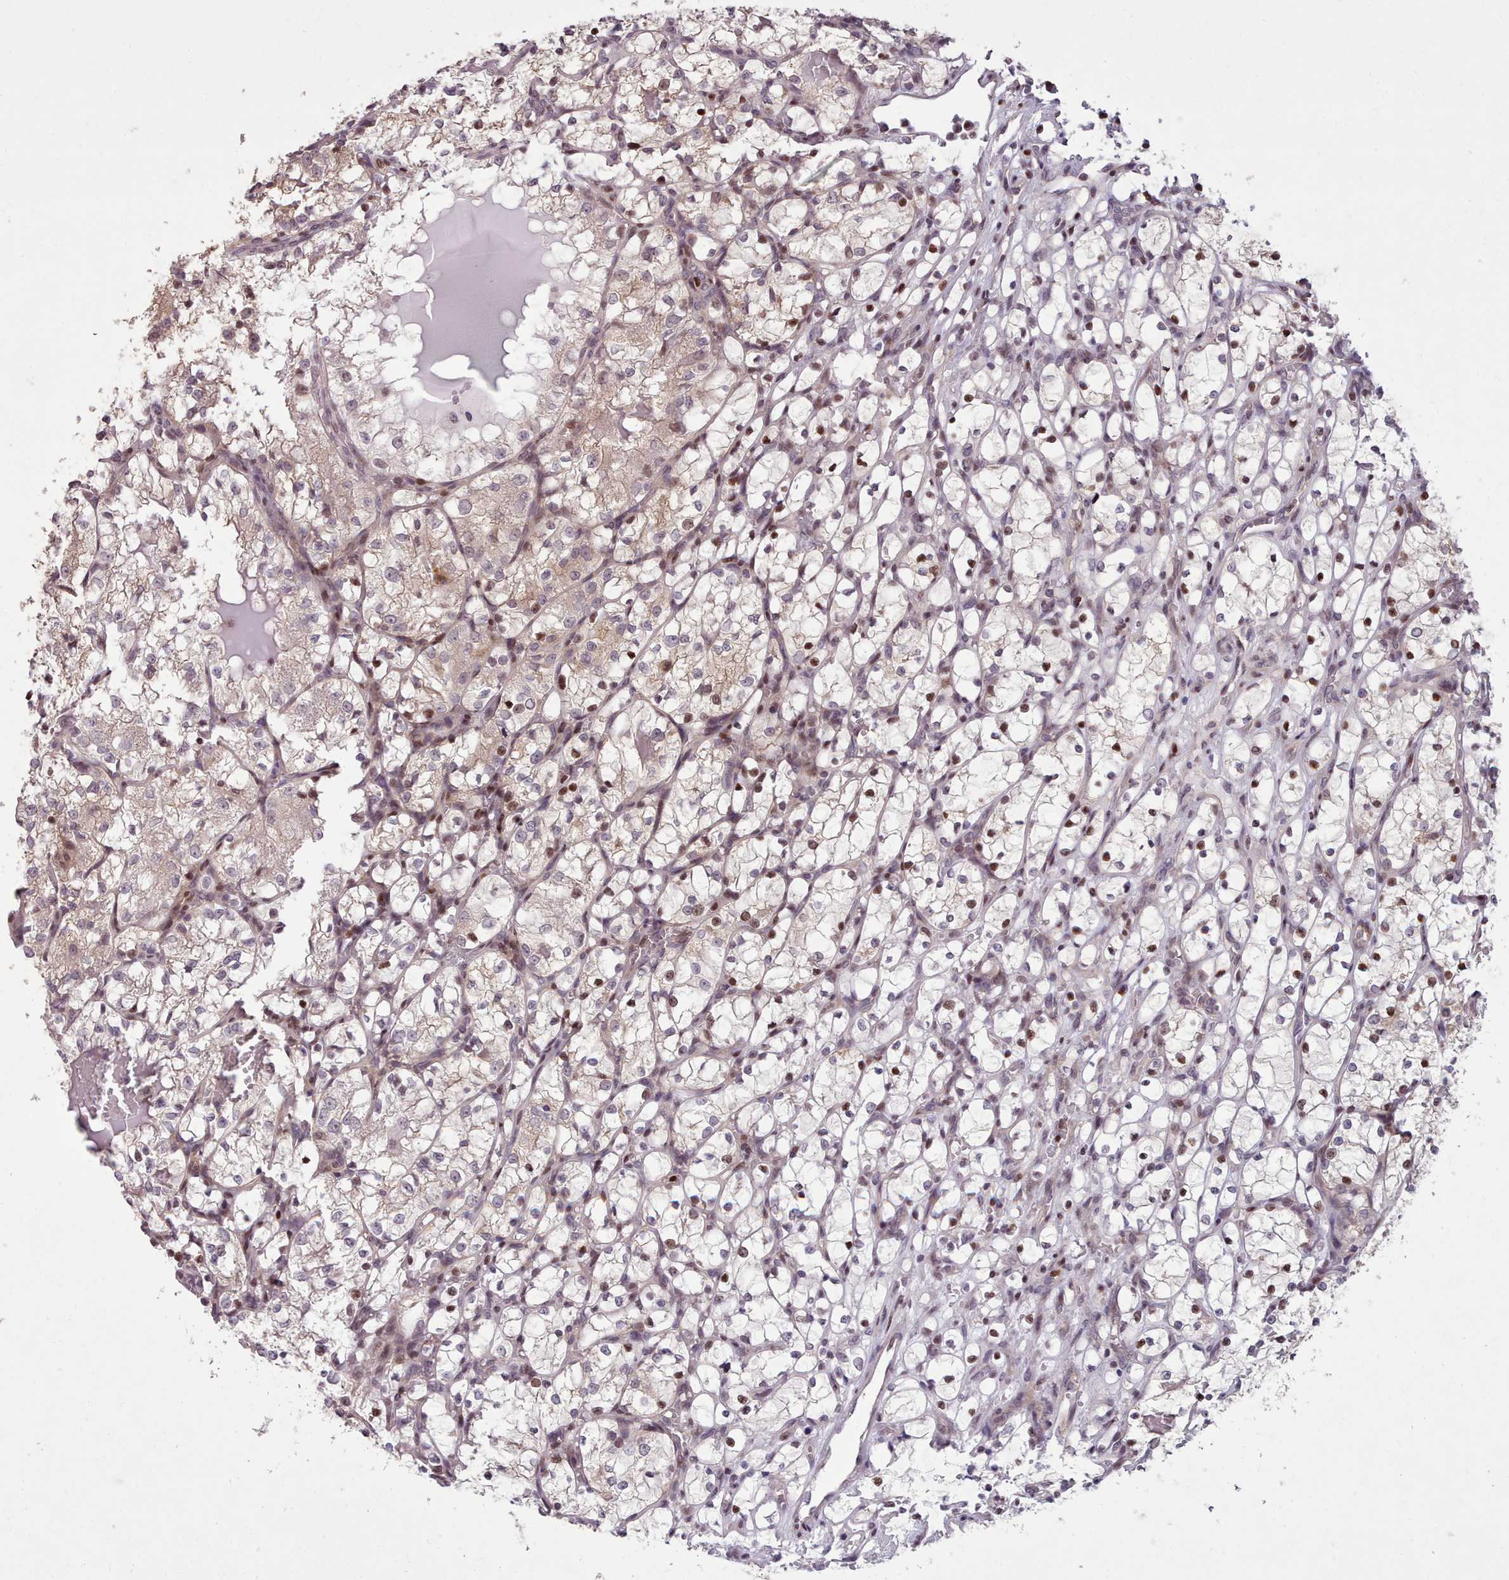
{"staining": {"intensity": "moderate", "quantity": "25%-75%", "location": "nuclear"}, "tissue": "renal cancer", "cell_type": "Tumor cells", "image_type": "cancer", "snomed": [{"axis": "morphology", "description": "Adenocarcinoma, NOS"}, {"axis": "topography", "description": "Kidney"}], "caption": "Renal adenocarcinoma stained for a protein (brown) demonstrates moderate nuclear positive staining in approximately 25%-75% of tumor cells.", "gene": "ENSA", "patient": {"sex": "female", "age": 69}}